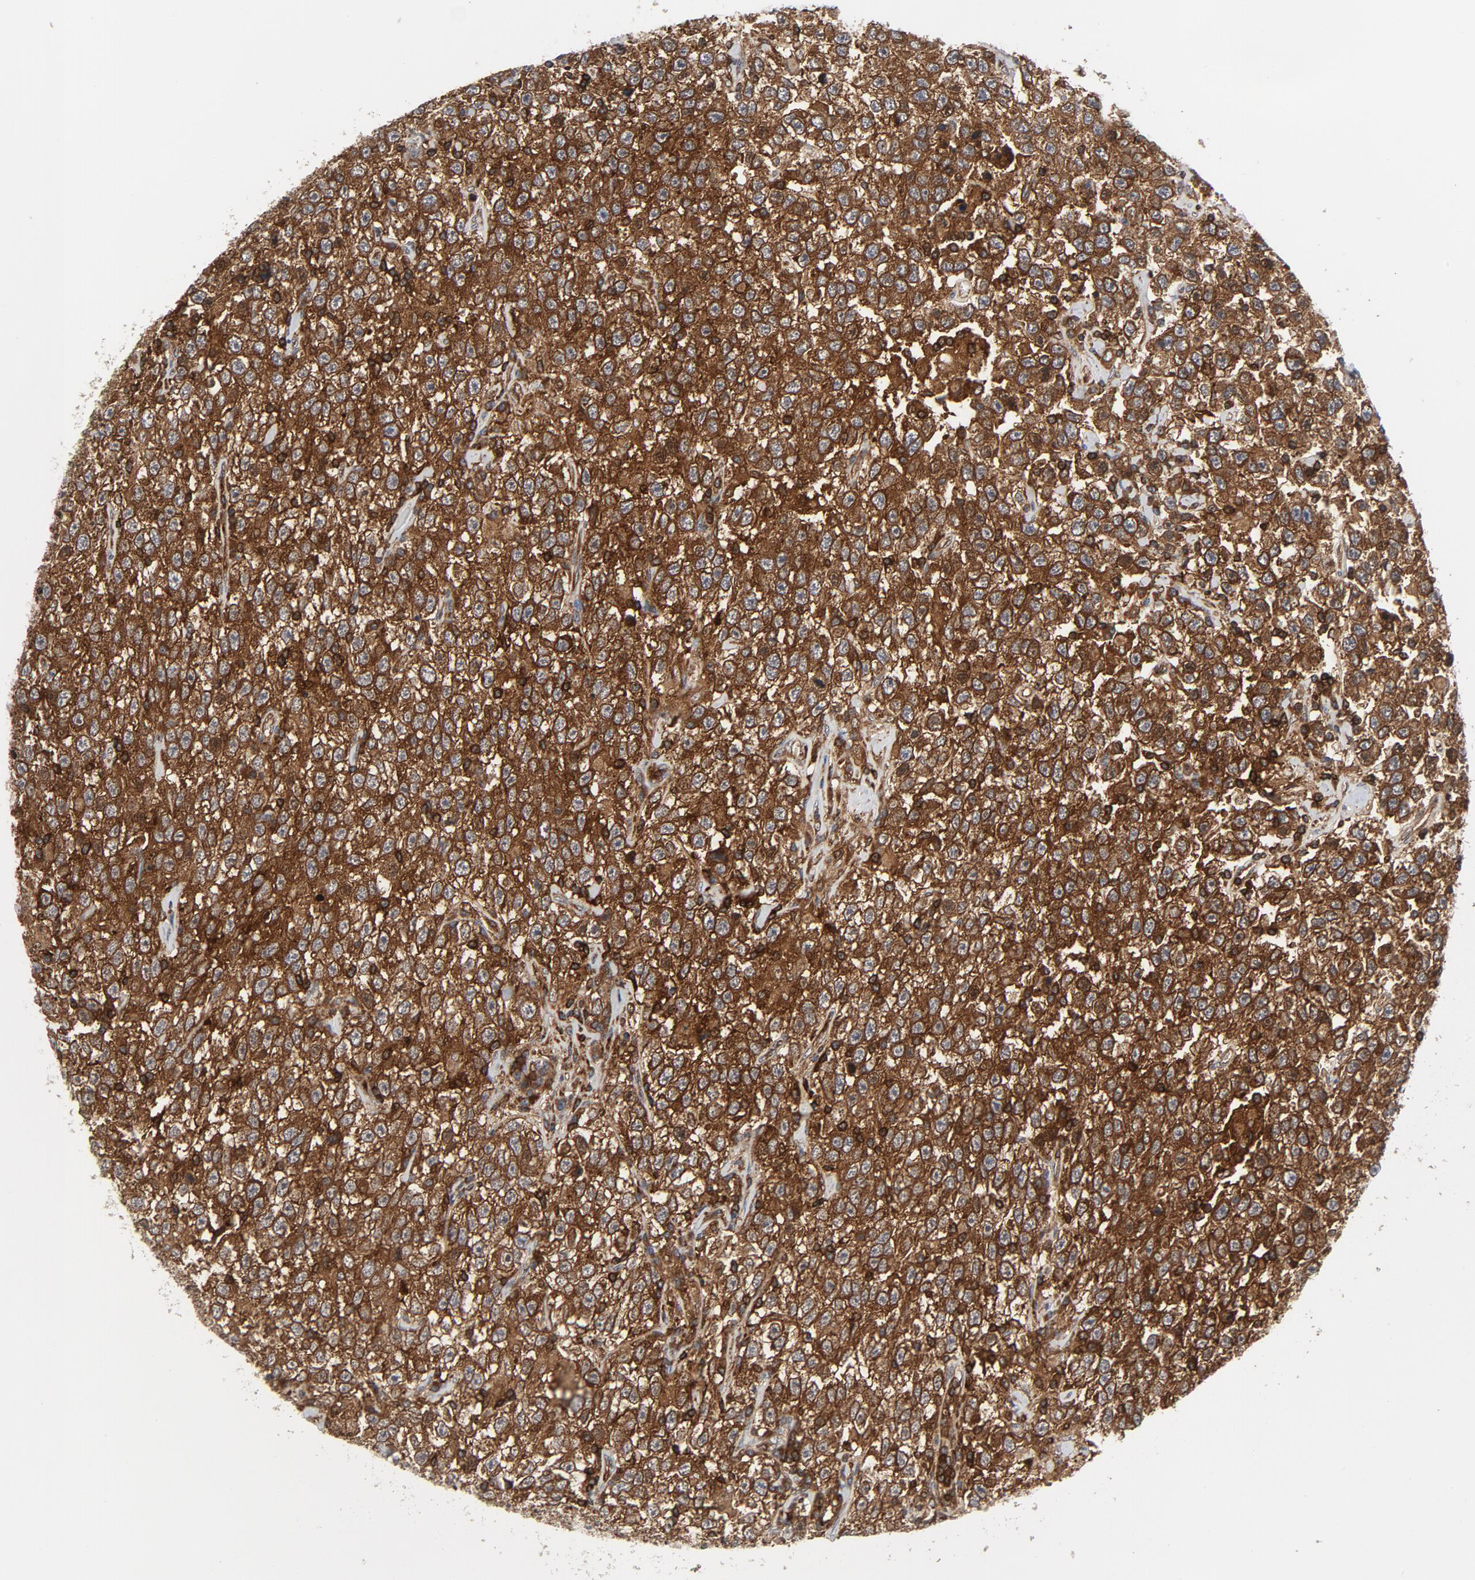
{"staining": {"intensity": "strong", "quantity": ">75%", "location": "cytoplasmic/membranous"}, "tissue": "testis cancer", "cell_type": "Tumor cells", "image_type": "cancer", "snomed": [{"axis": "morphology", "description": "Seminoma, NOS"}, {"axis": "topography", "description": "Testis"}], "caption": "This is a micrograph of IHC staining of testis seminoma, which shows strong expression in the cytoplasmic/membranous of tumor cells.", "gene": "YES1", "patient": {"sex": "male", "age": 41}}